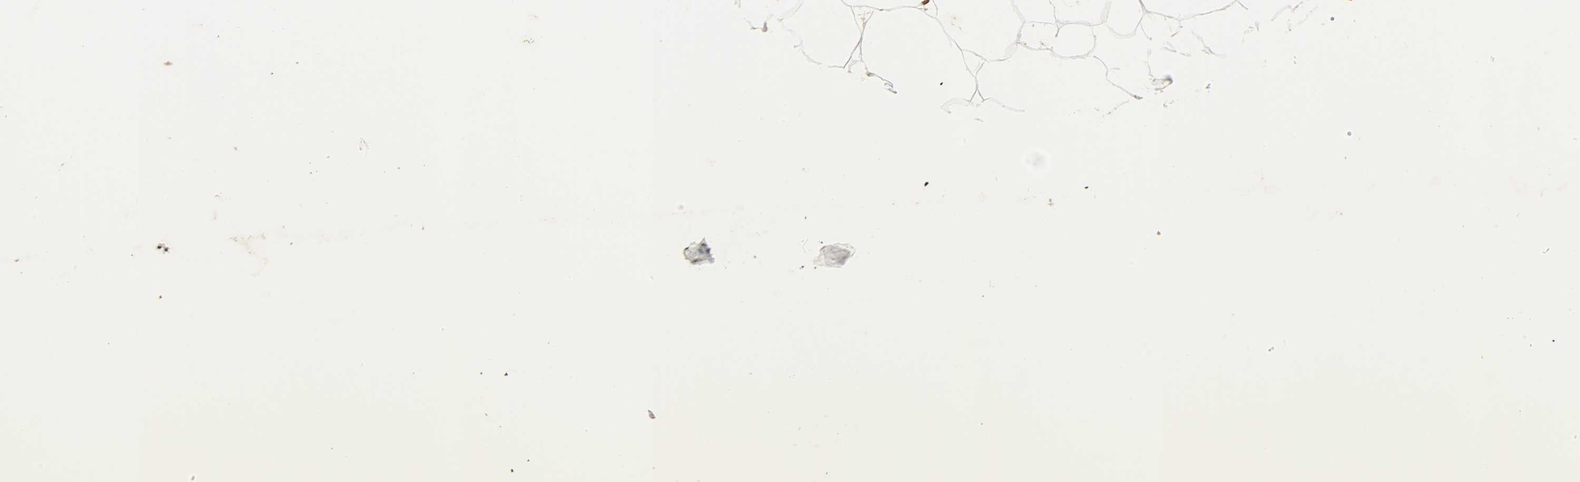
{"staining": {"intensity": "strong", "quantity": ">75%", "location": "nuclear"}, "tissue": "adipose tissue", "cell_type": "Adipocytes", "image_type": "normal", "snomed": [{"axis": "morphology", "description": "Normal tissue, NOS"}, {"axis": "morphology", "description": "Duct carcinoma"}, {"axis": "topography", "description": "Breast"}, {"axis": "topography", "description": "Adipose tissue"}], "caption": "An image of adipose tissue stained for a protein shows strong nuclear brown staining in adipocytes. (DAB (3,3'-diaminobenzidine) = brown stain, brightfield microscopy at high magnification).", "gene": "KHDRBS1", "patient": {"sex": "female", "age": 37}}